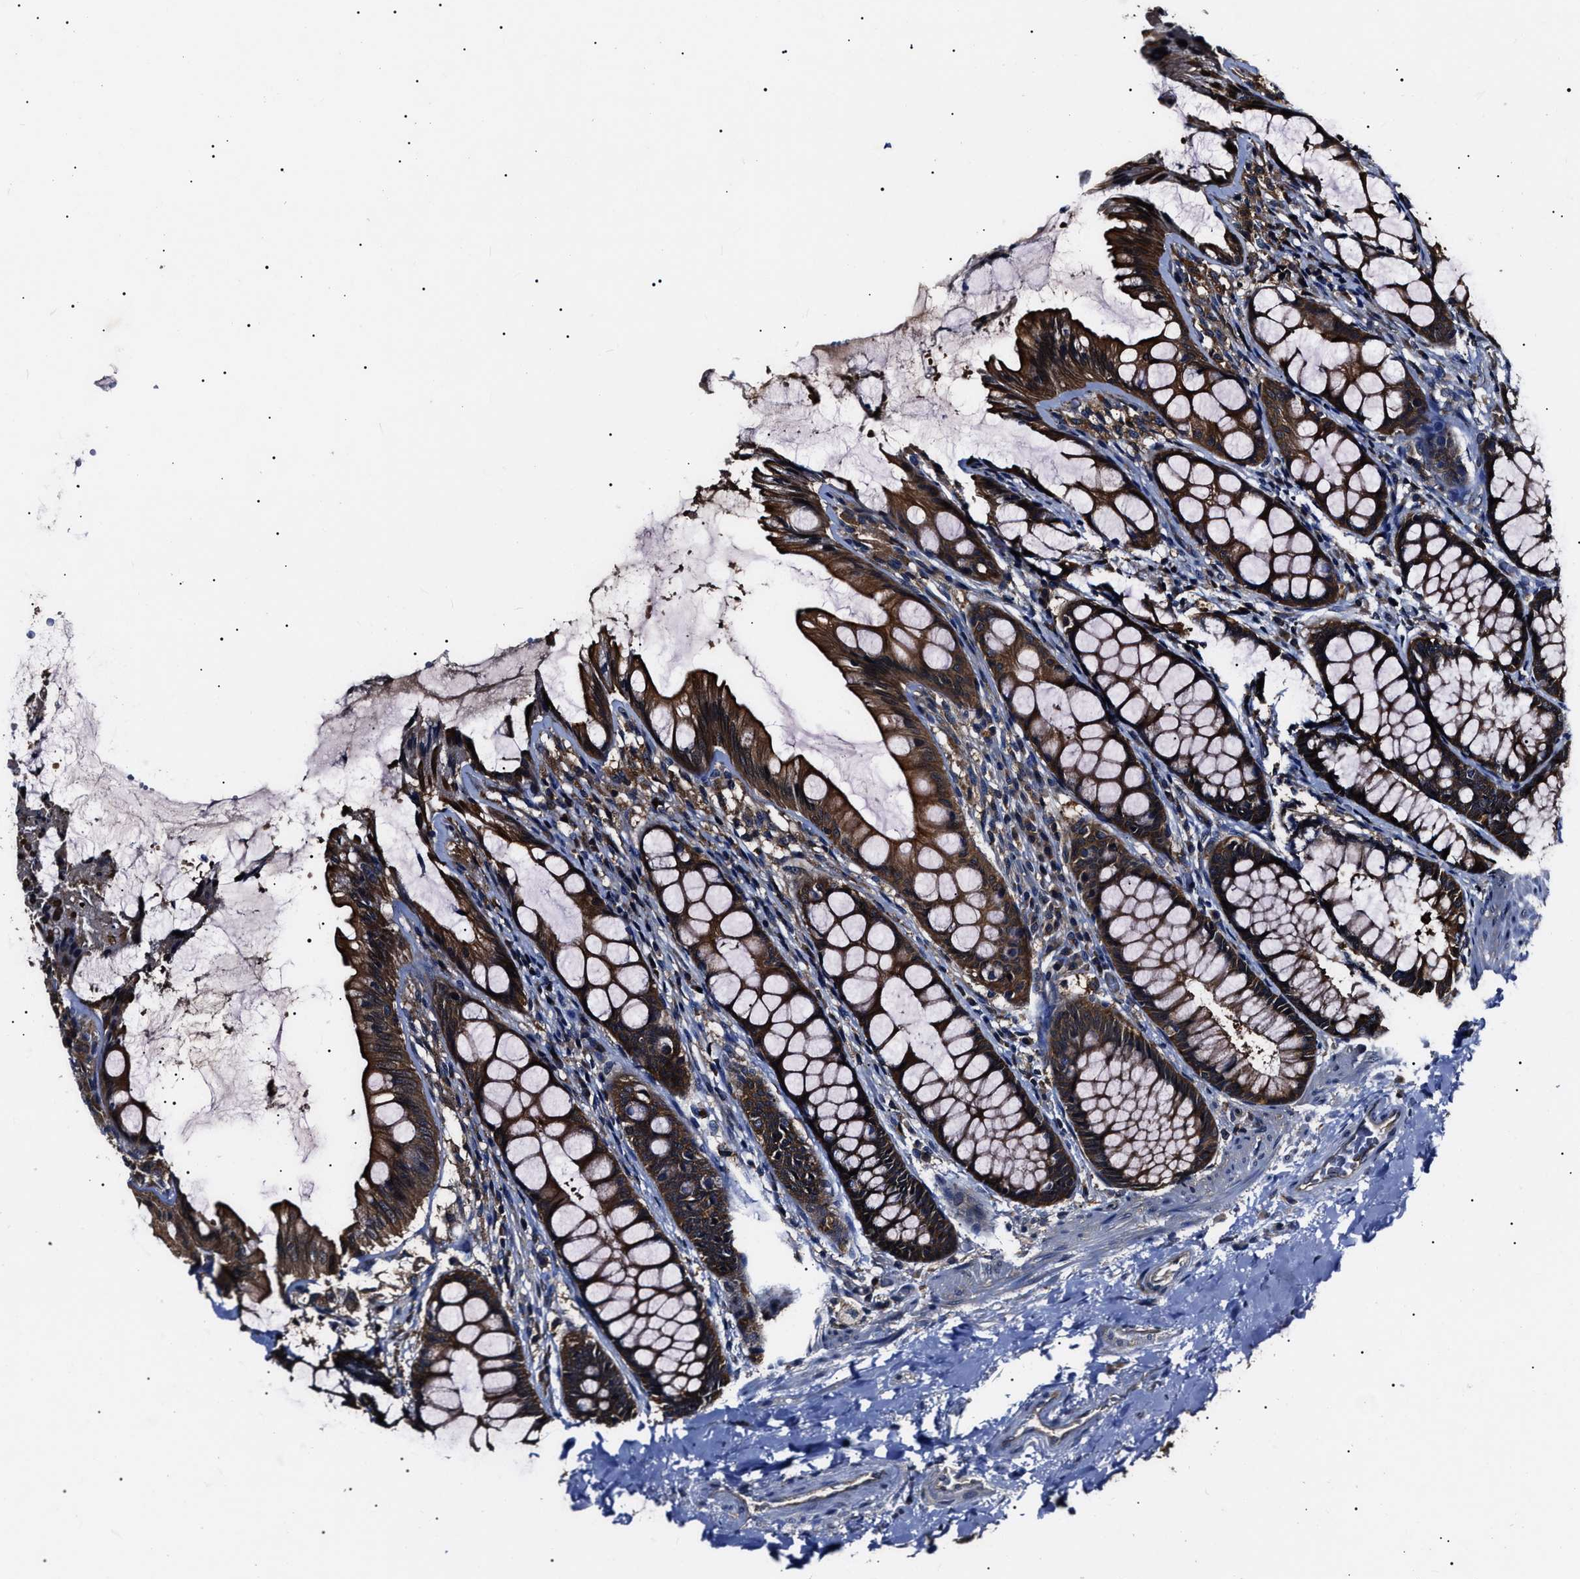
{"staining": {"intensity": "weak", "quantity": ">75%", "location": "cytoplasmic/membranous"}, "tissue": "colon", "cell_type": "Endothelial cells", "image_type": "normal", "snomed": [{"axis": "morphology", "description": "Normal tissue, NOS"}, {"axis": "topography", "description": "Colon"}], "caption": "The micrograph reveals a brown stain indicating the presence of a protein in the cytoplasmic/membranous of endothelial cells in colon. (DAB = brown stain, brightfield microscopy at high magnification).", "gene": "CCT8", "patient": {"sex": "male", "age": 47}}